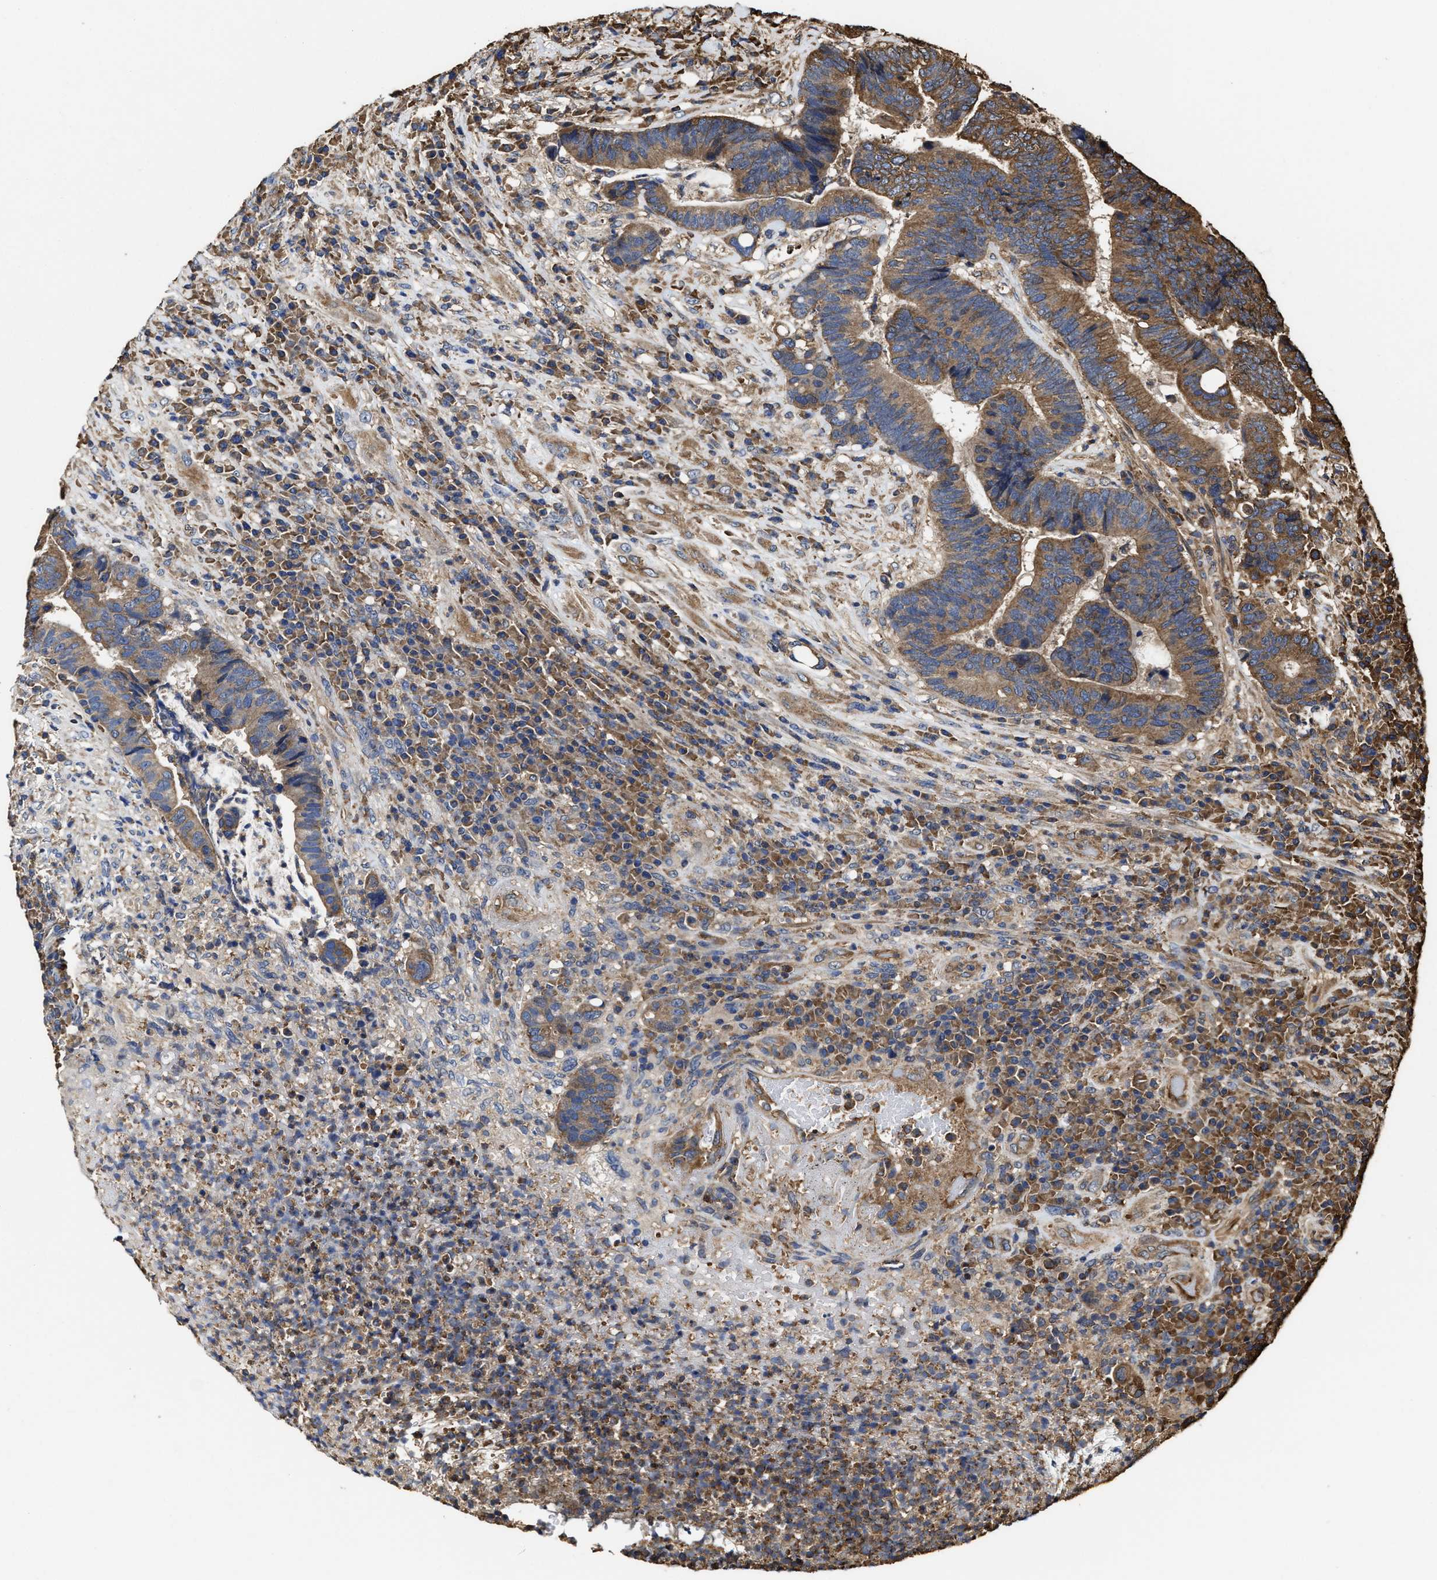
{"staining": {"intensity": "moderate", "quantity": ">75%", "location": "cytoplasmic/membranous"}, "tissue": "colorectal cancer", "cell_type": "Tumor cells", "image_type": "cancer", "snomed": [{"axis": "morphology", "description": "Adenocarcinoma, NOS"}, {"axis": "topography", "description": "Rectum"}], "caption": "Colorectal cancer (adenocarcinoma) stained with a protein marker demonstrates moderate staining in tumor cells.", "gene": "SFXN4", "patient": {"sex": "female", "age": 89}}